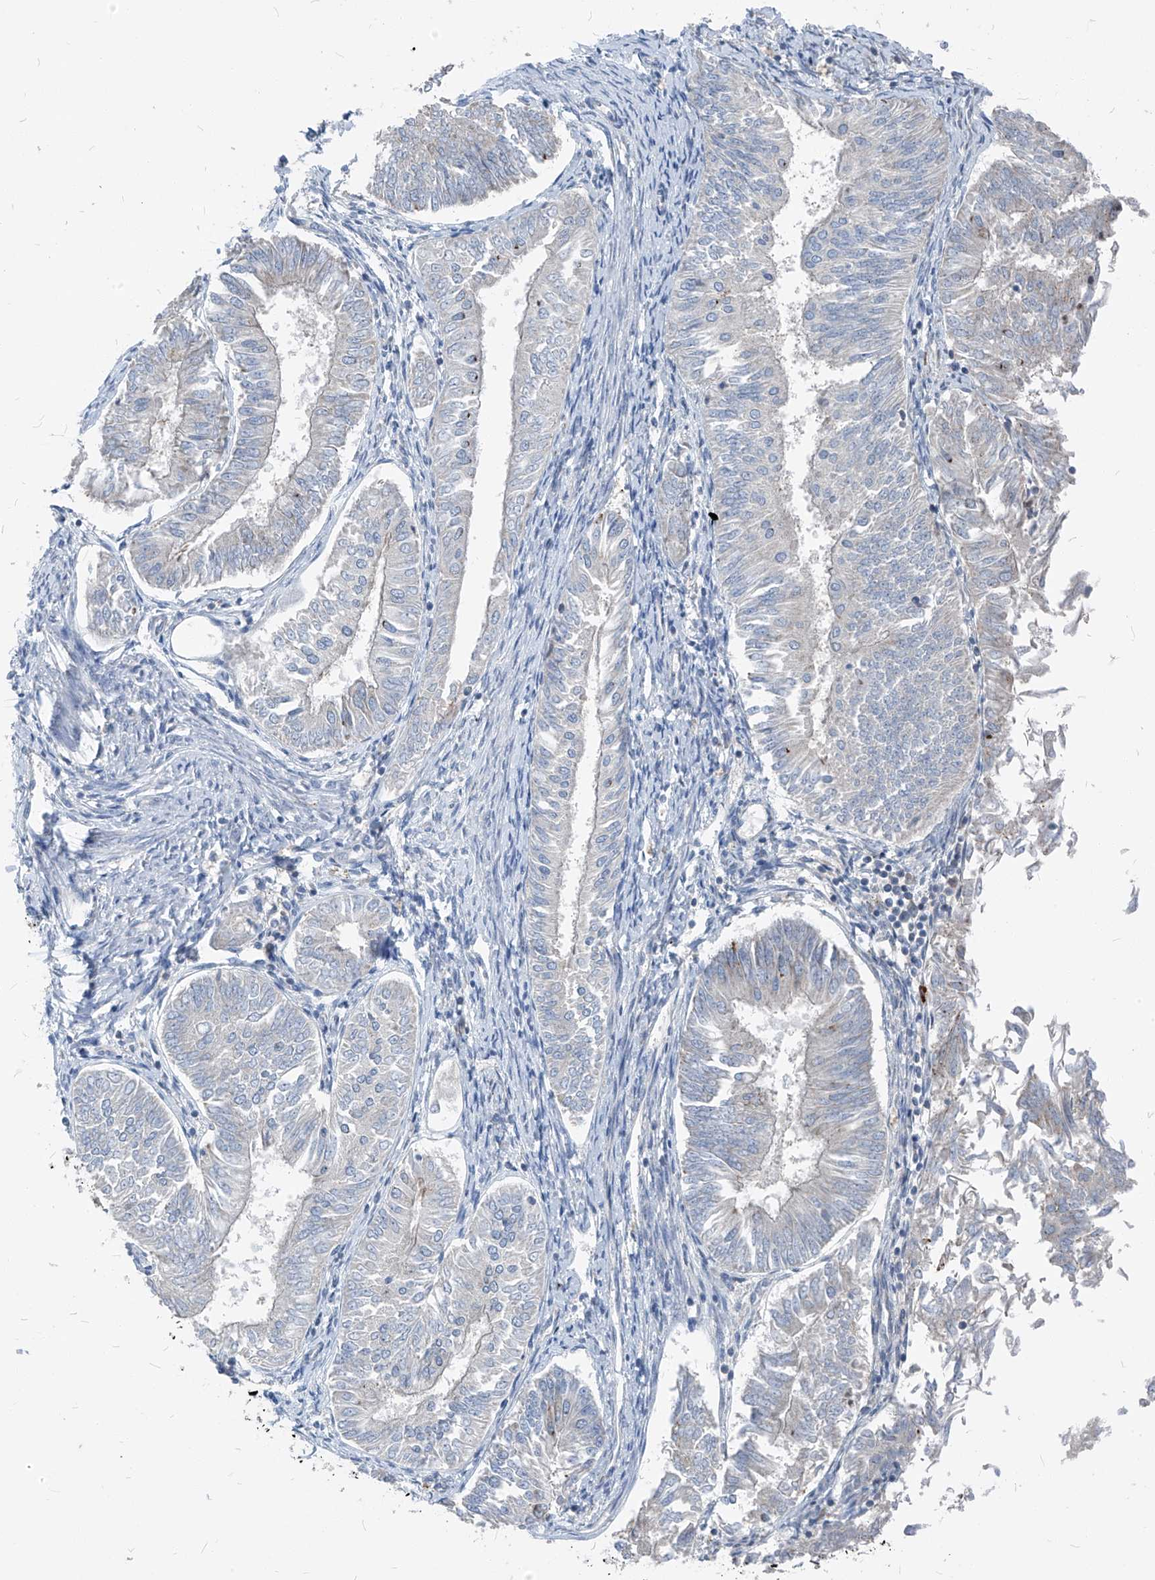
{"staining": {"intensity": "negative", "quantity": "none", "location": "none"}, "tissue": "endometrial cancer", "cell_type": "Tumor cells", "image_type": "cancer", "snomed": [{"axis": "morphology", "description": "Adenocarcinoma, NOS"}, {"axis": "topography", "description": "Endometrium"}], "caption": "There is no significant expression in tumor cells of endometrial cancer (adenocarcinoma).", "gene": "CHMP2B", "patient": {"sex": "female", "age": 58}}